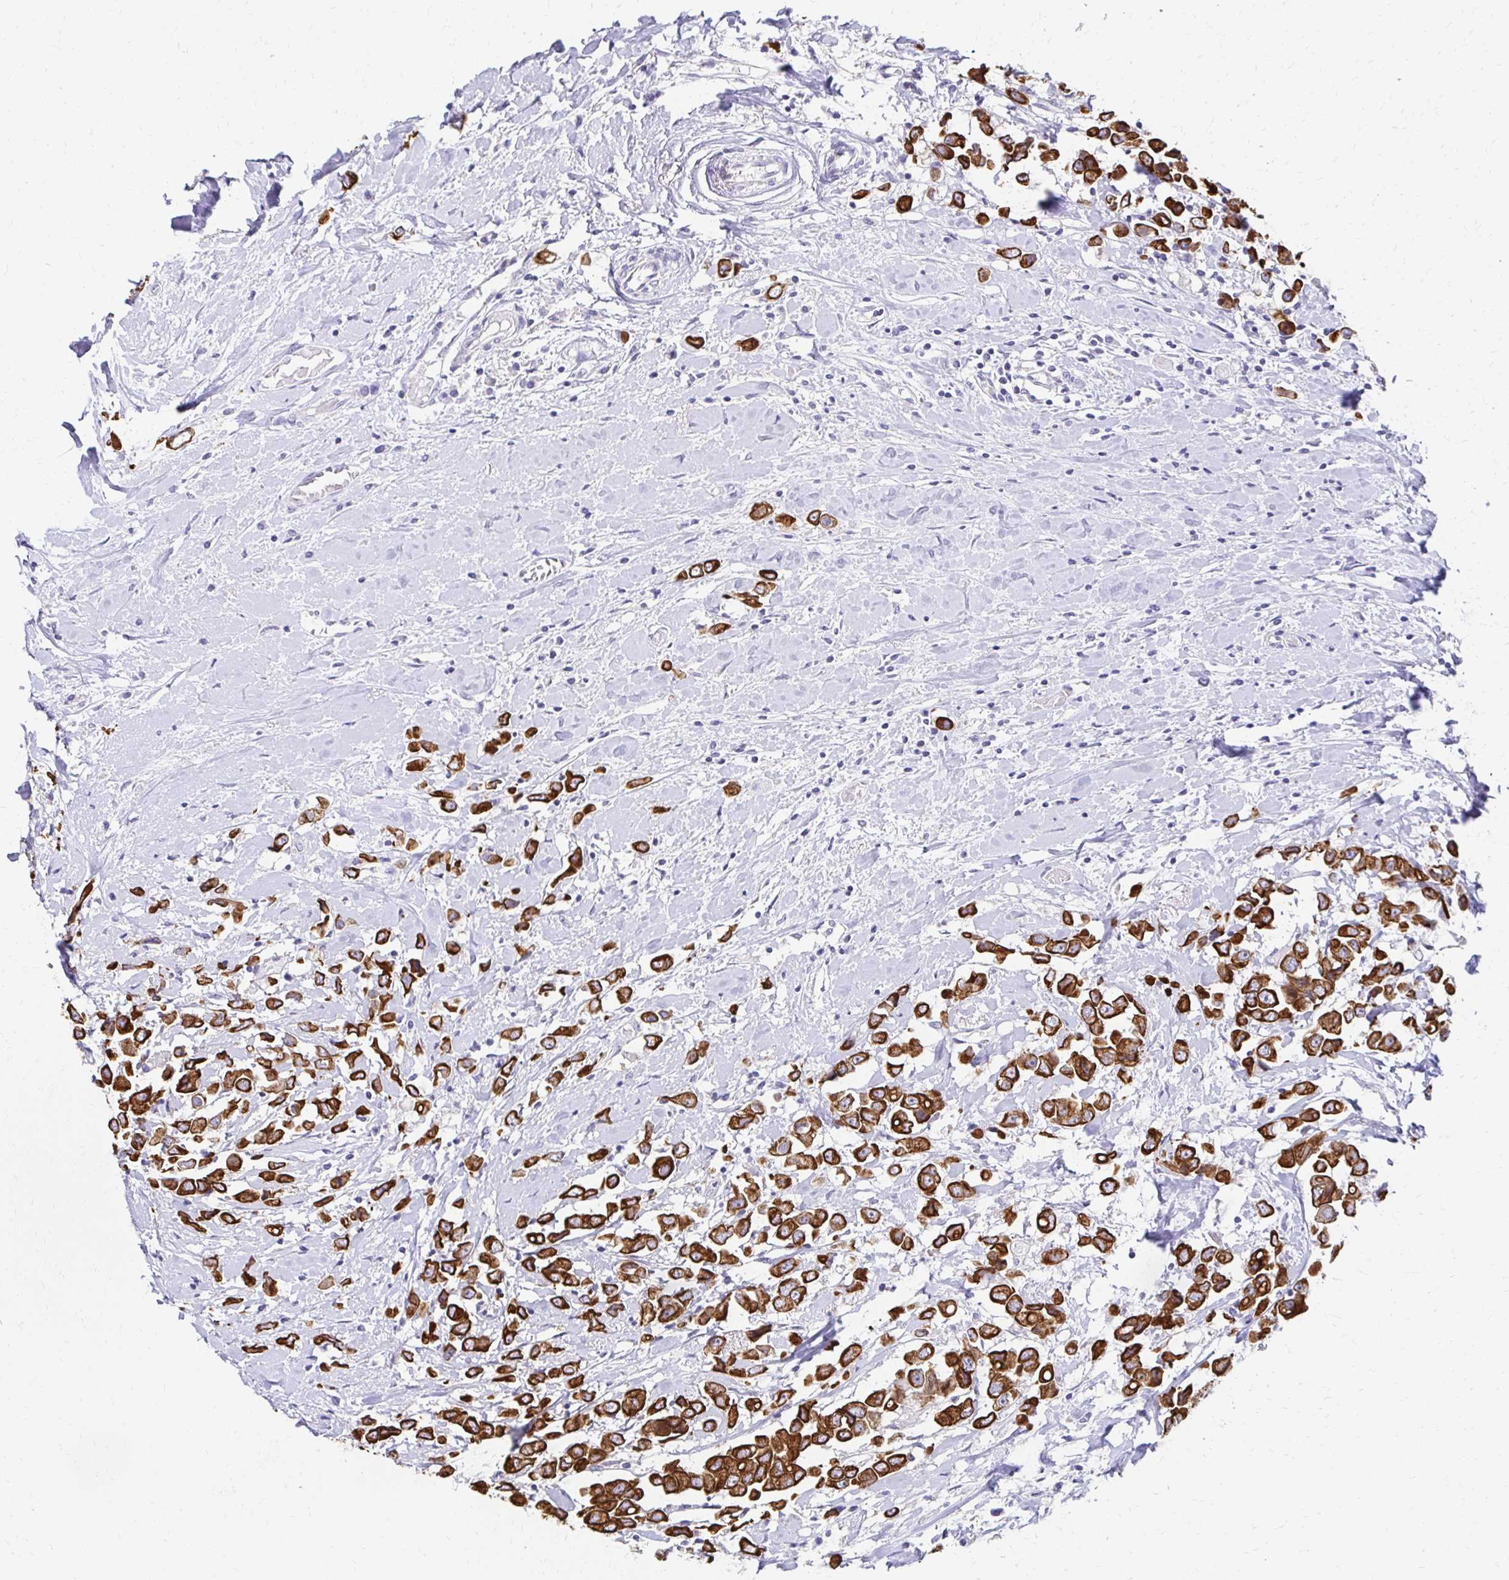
{"staining": {"intensity": "strong", "quantity": ">75%", "location": "cytoplasmic/membranous"}, "tissue": "breast cancer", "cell_type": "Tumor cells", "image_type": "cancer", "snomed": [{"axis": "morphology", "description": "Duct carcinoma"}, {"axis": "topography", "description": "Breast"}], "caption": "This micrograph reveals IHC staining of breast cancer (invasive ductal carcinoma), with high strong cytoplasmic/membranous positivity in approximately >75% of tumor cells.", "gene": "C1QTNF2", "patient": {"sex": "female", "age": 61}}